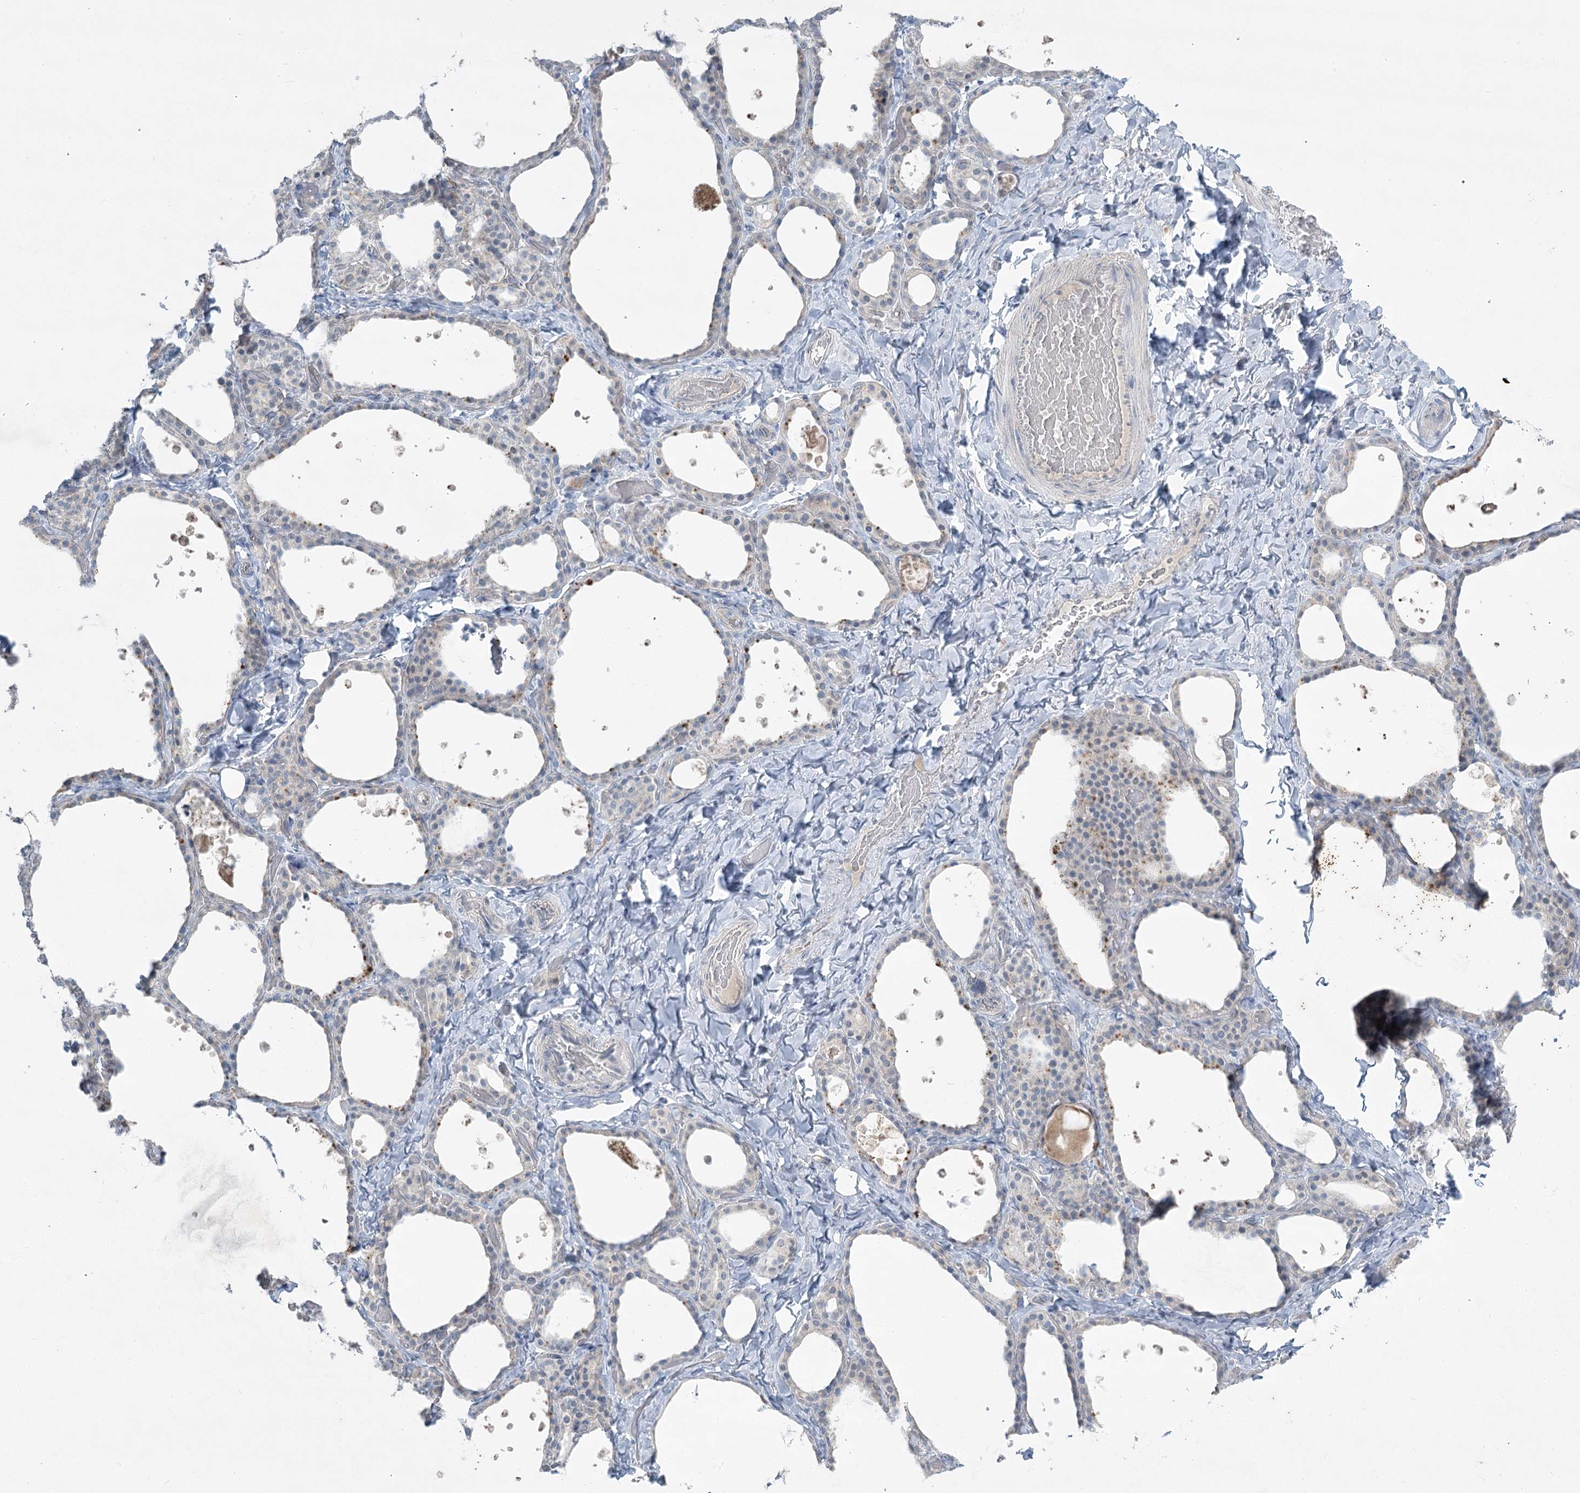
{"staining": {"intensity": "weak", "quantity": "<25%", "location": "cytoplasmic/membranous"}, "tissue": "thyroid gland", "cell_type": "Glandular cells", "image_type": "normal", "snomed": [{"axis": "morphology", "description": "Normal tissue, NOS"}, {"axis": "topography", "description": "Thyroid gland"}], "caption": "Protein analysis of unremarkable thyroid gland demonstrates no significant positivity in glandular cells.", "gene": "ABITRAM", "patient": {"sex": "female", "age": 44}}